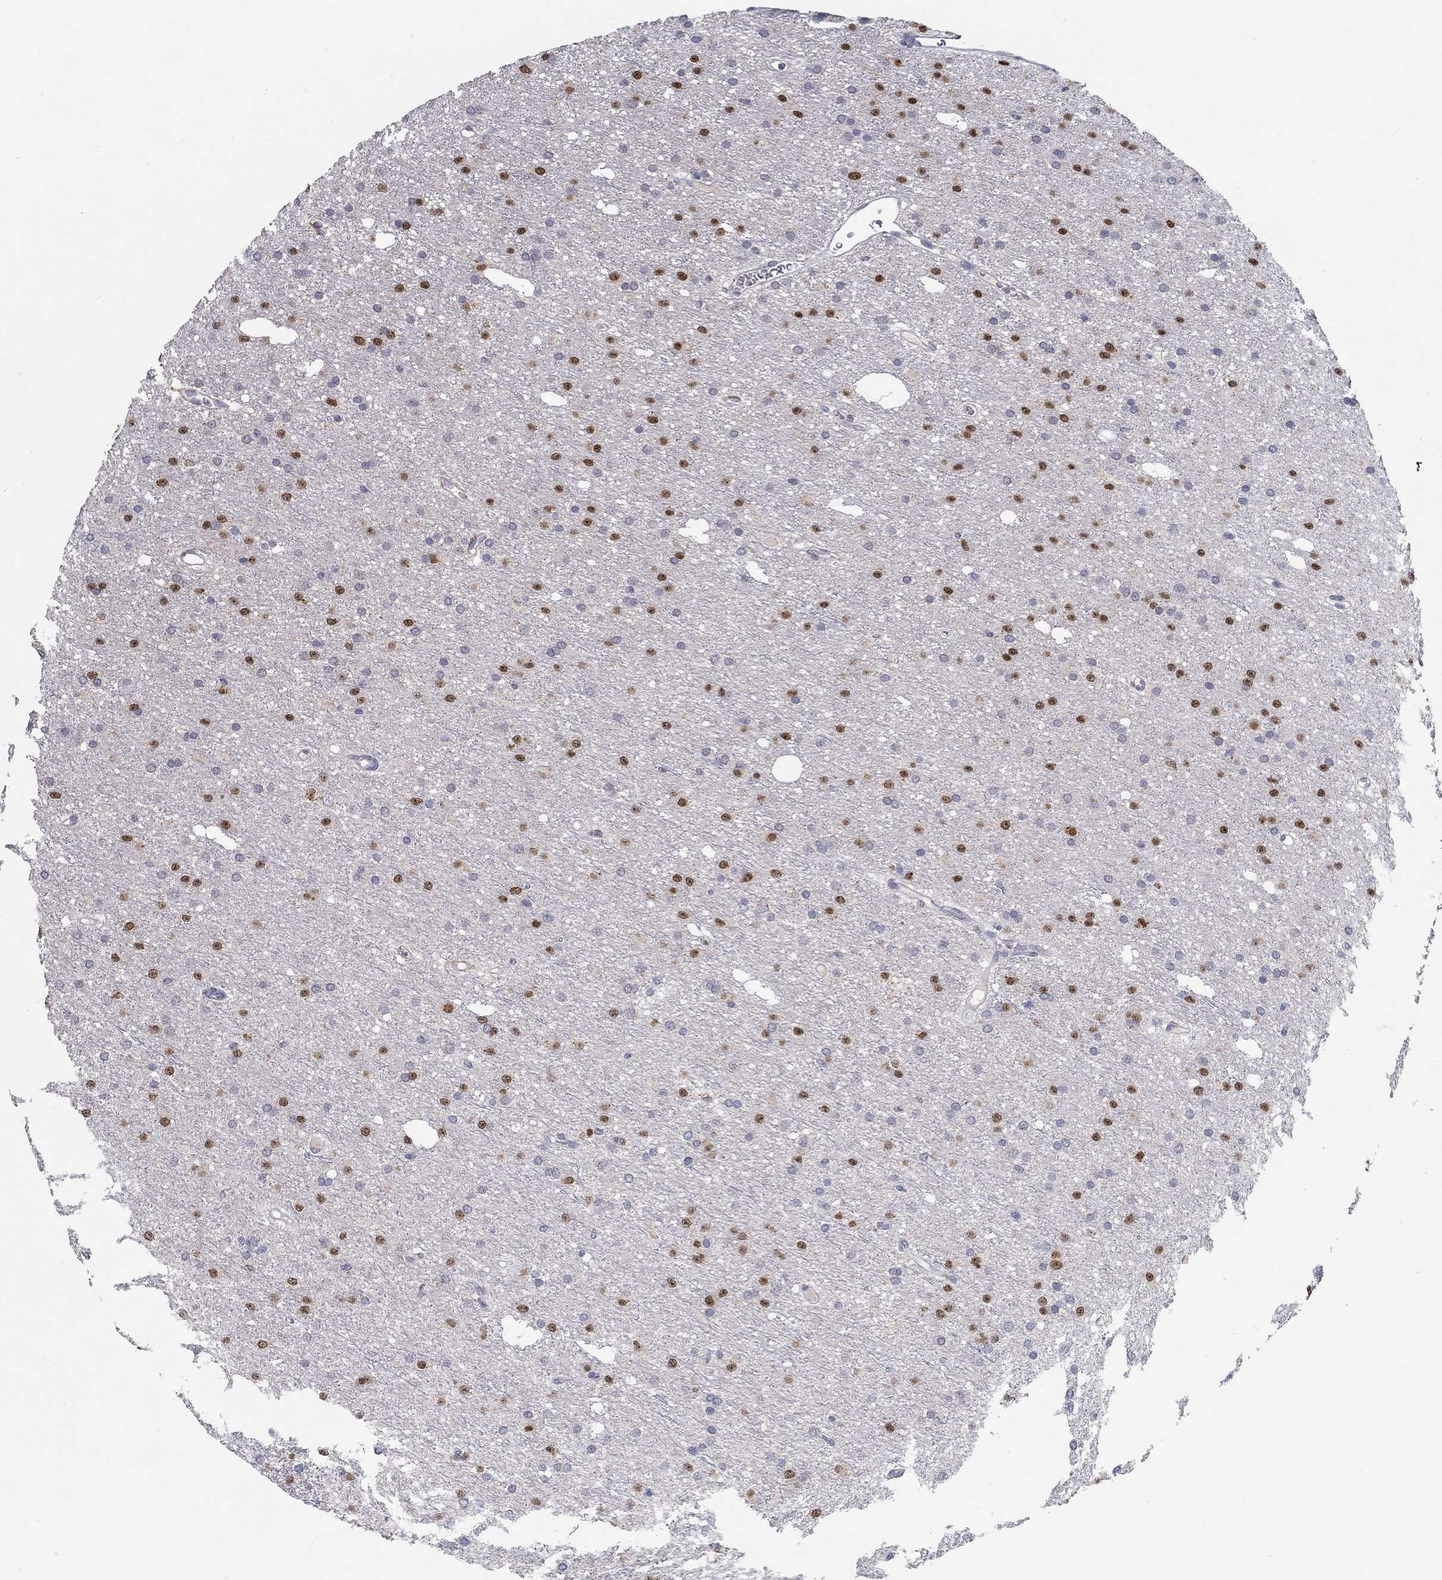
{"staining": {"intensity": "moderate", "quantity": "25%-75%", "location": "nuclear"}, "tissue": "glioma", "cell_type": "Tumor cells", "image_type": "cancer", "snomed": [{"axis": "morphology", "description": "Glioma, malignant, Low grade"}, {"axis": "topography", "description": "Brain"}], "caption": "Low-grade glioma (malignant) tissue demonstrates moderate nuclear positivity in approximately 25%-75% of tumor cells", "gene": "FGF2", "patient": {"sex": "male", "age": 27}}